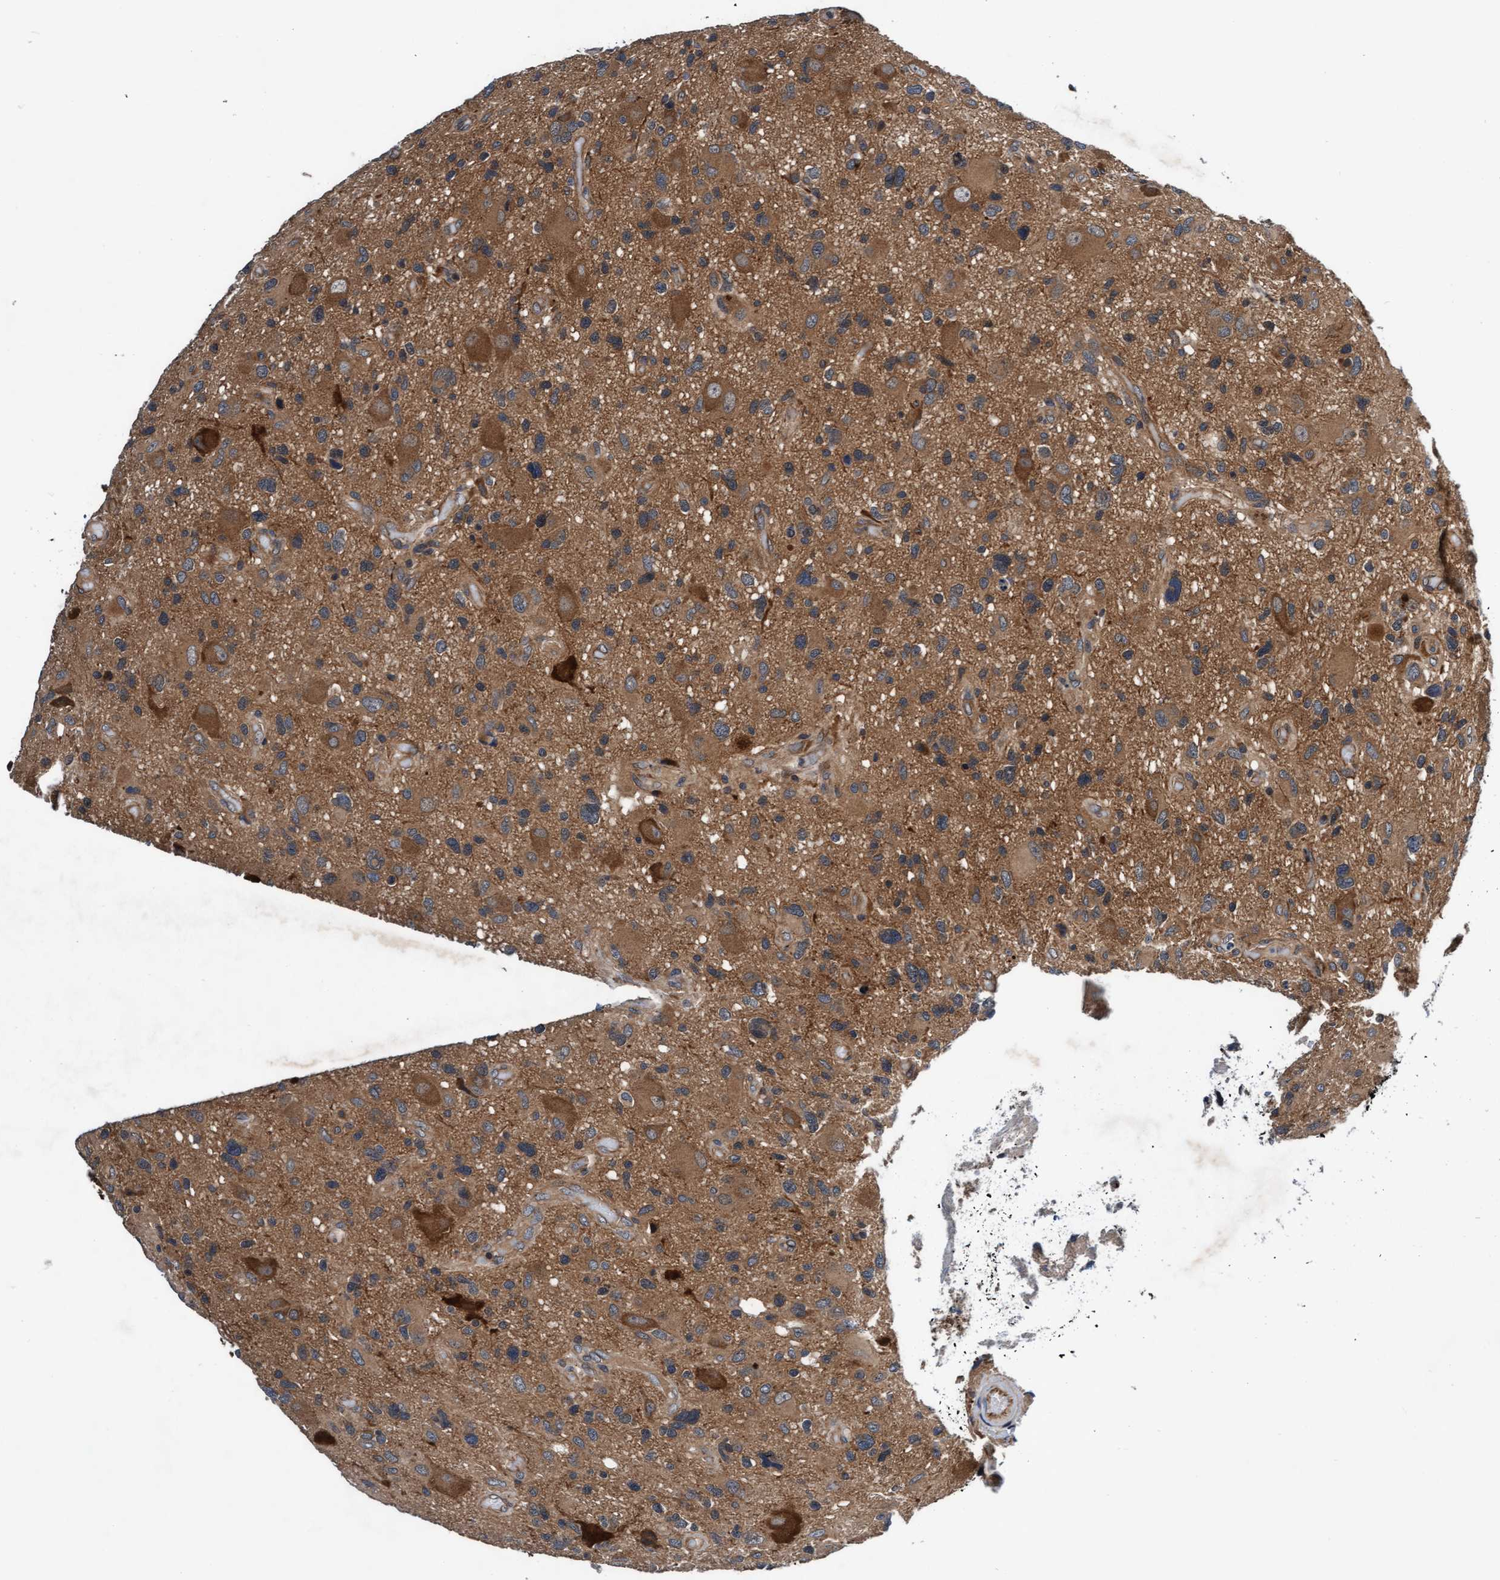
{"staining": {"intensity": "moderate", "quantity": ">75%", "location": "cytoplasmic/membranous"}, "tissue": "glioma", "cell_type": "Tumor cells", "image_type": "cancer", "snomed": [{"axis": "morphology", "description": "Glioma, malignant, High grade"}, {"axis": "topography", "description": "Brain"}], "caption": "An immunohistochemistry photomicrograph of neoplastic tissue is shown. Protein staining in brown highlights moderate cytoplasmic/membranous positivity in malignant glioma (high-grade) within tumor cells. Ihc stains the protein of interest in brown and the nuclei are stained blue.", "gene": "EFCAB13", "patient": {"sex": "male", "age": 33}}